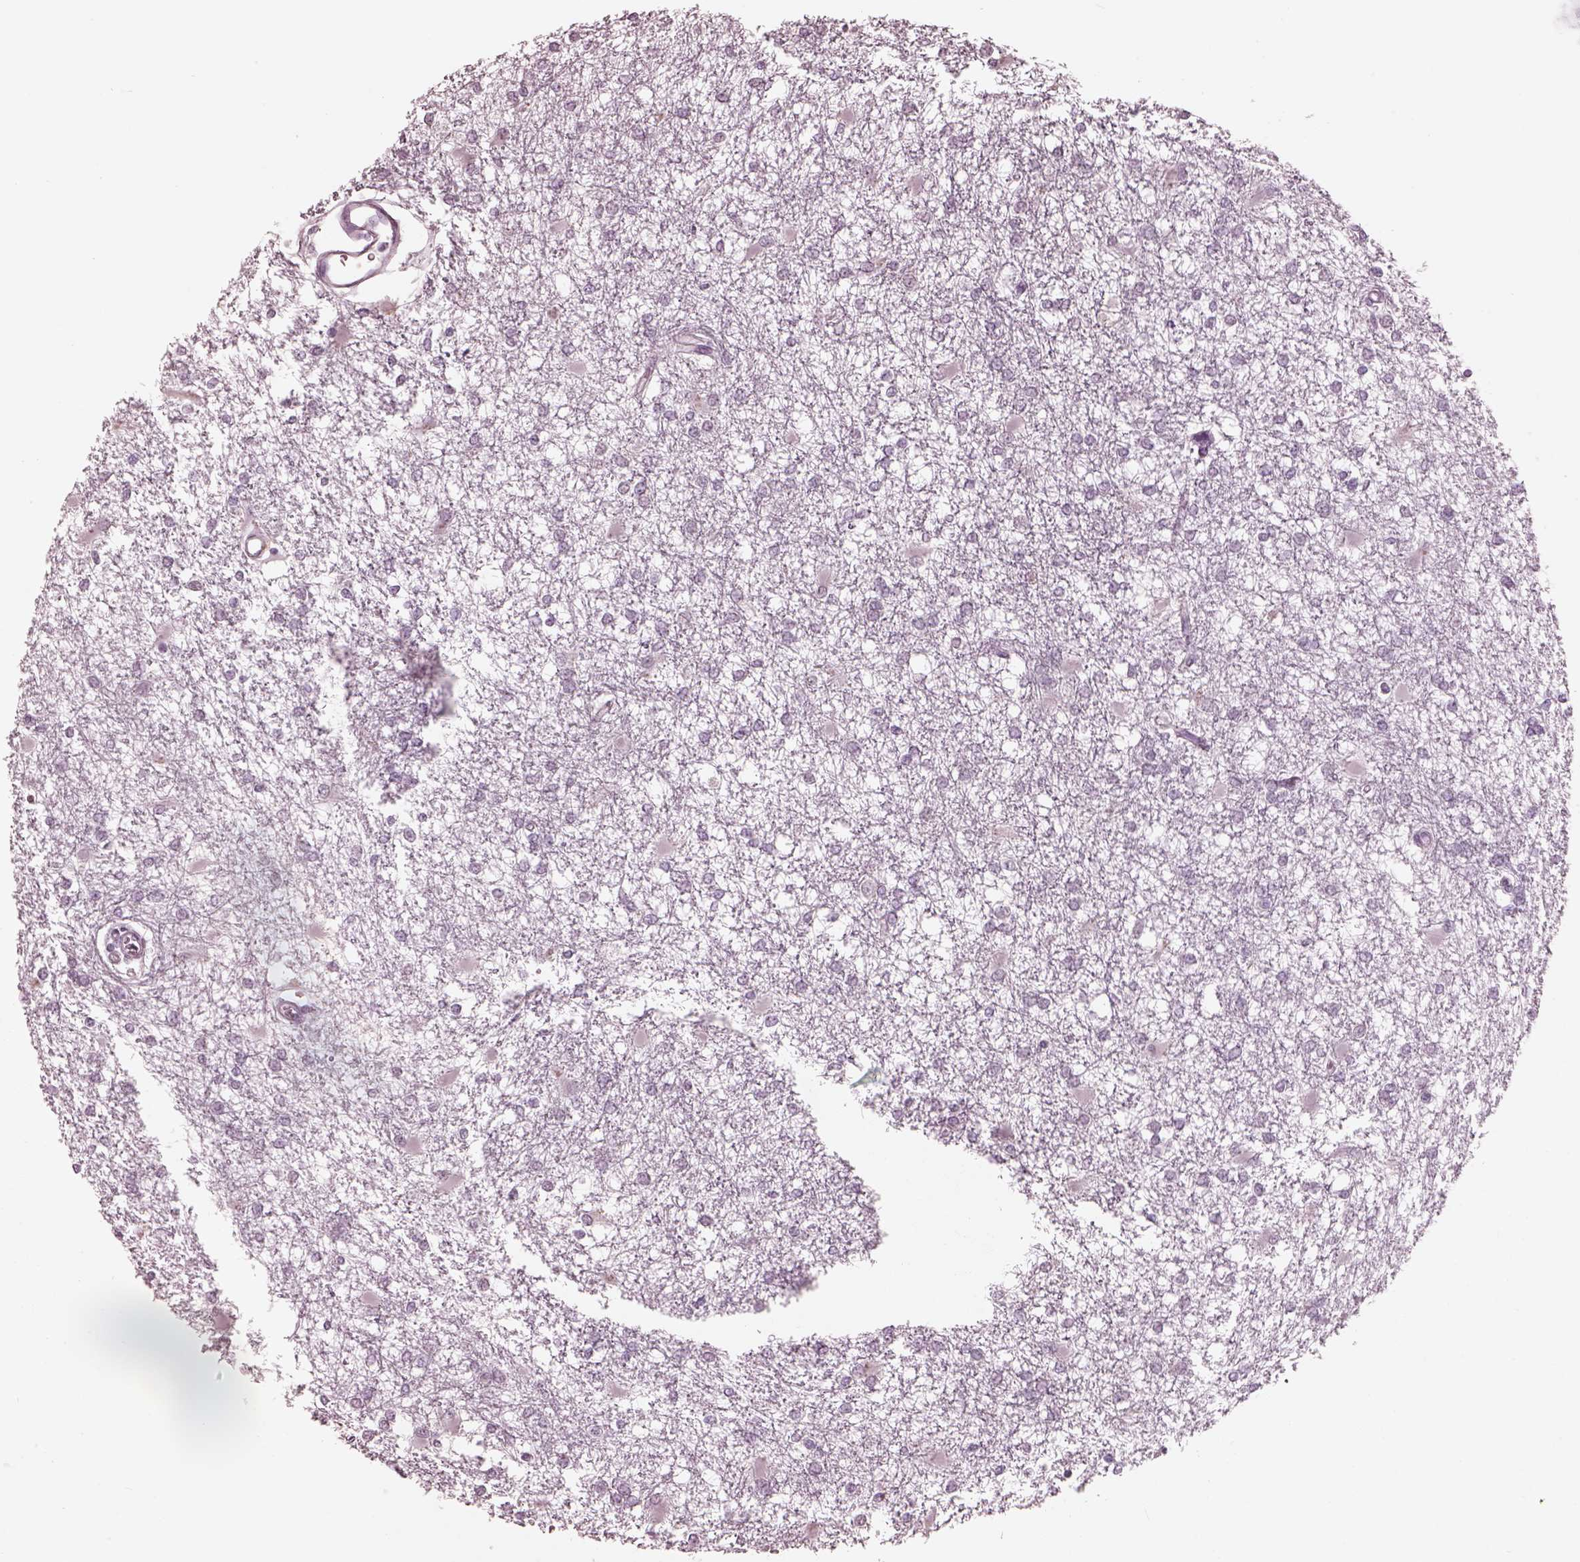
{"staining": {"intensity": "negative", "quantity": "none", "location": "none"}, "tissue": "glioma", "cell_type": "Tumor cells", "image_type": "cancer", "snomed": [{"axis": "morphology", "description": "Glioma, malignant, High grade"}, {"axis": "topography", "description": "Cerebral cortex"}], "caption": "Malignant glioma (high-grade) stained for a protein using IHC displays no positivity tumor cells.", "gene": "GARIN4", "patient": {"sex": "male", "age": 79}}